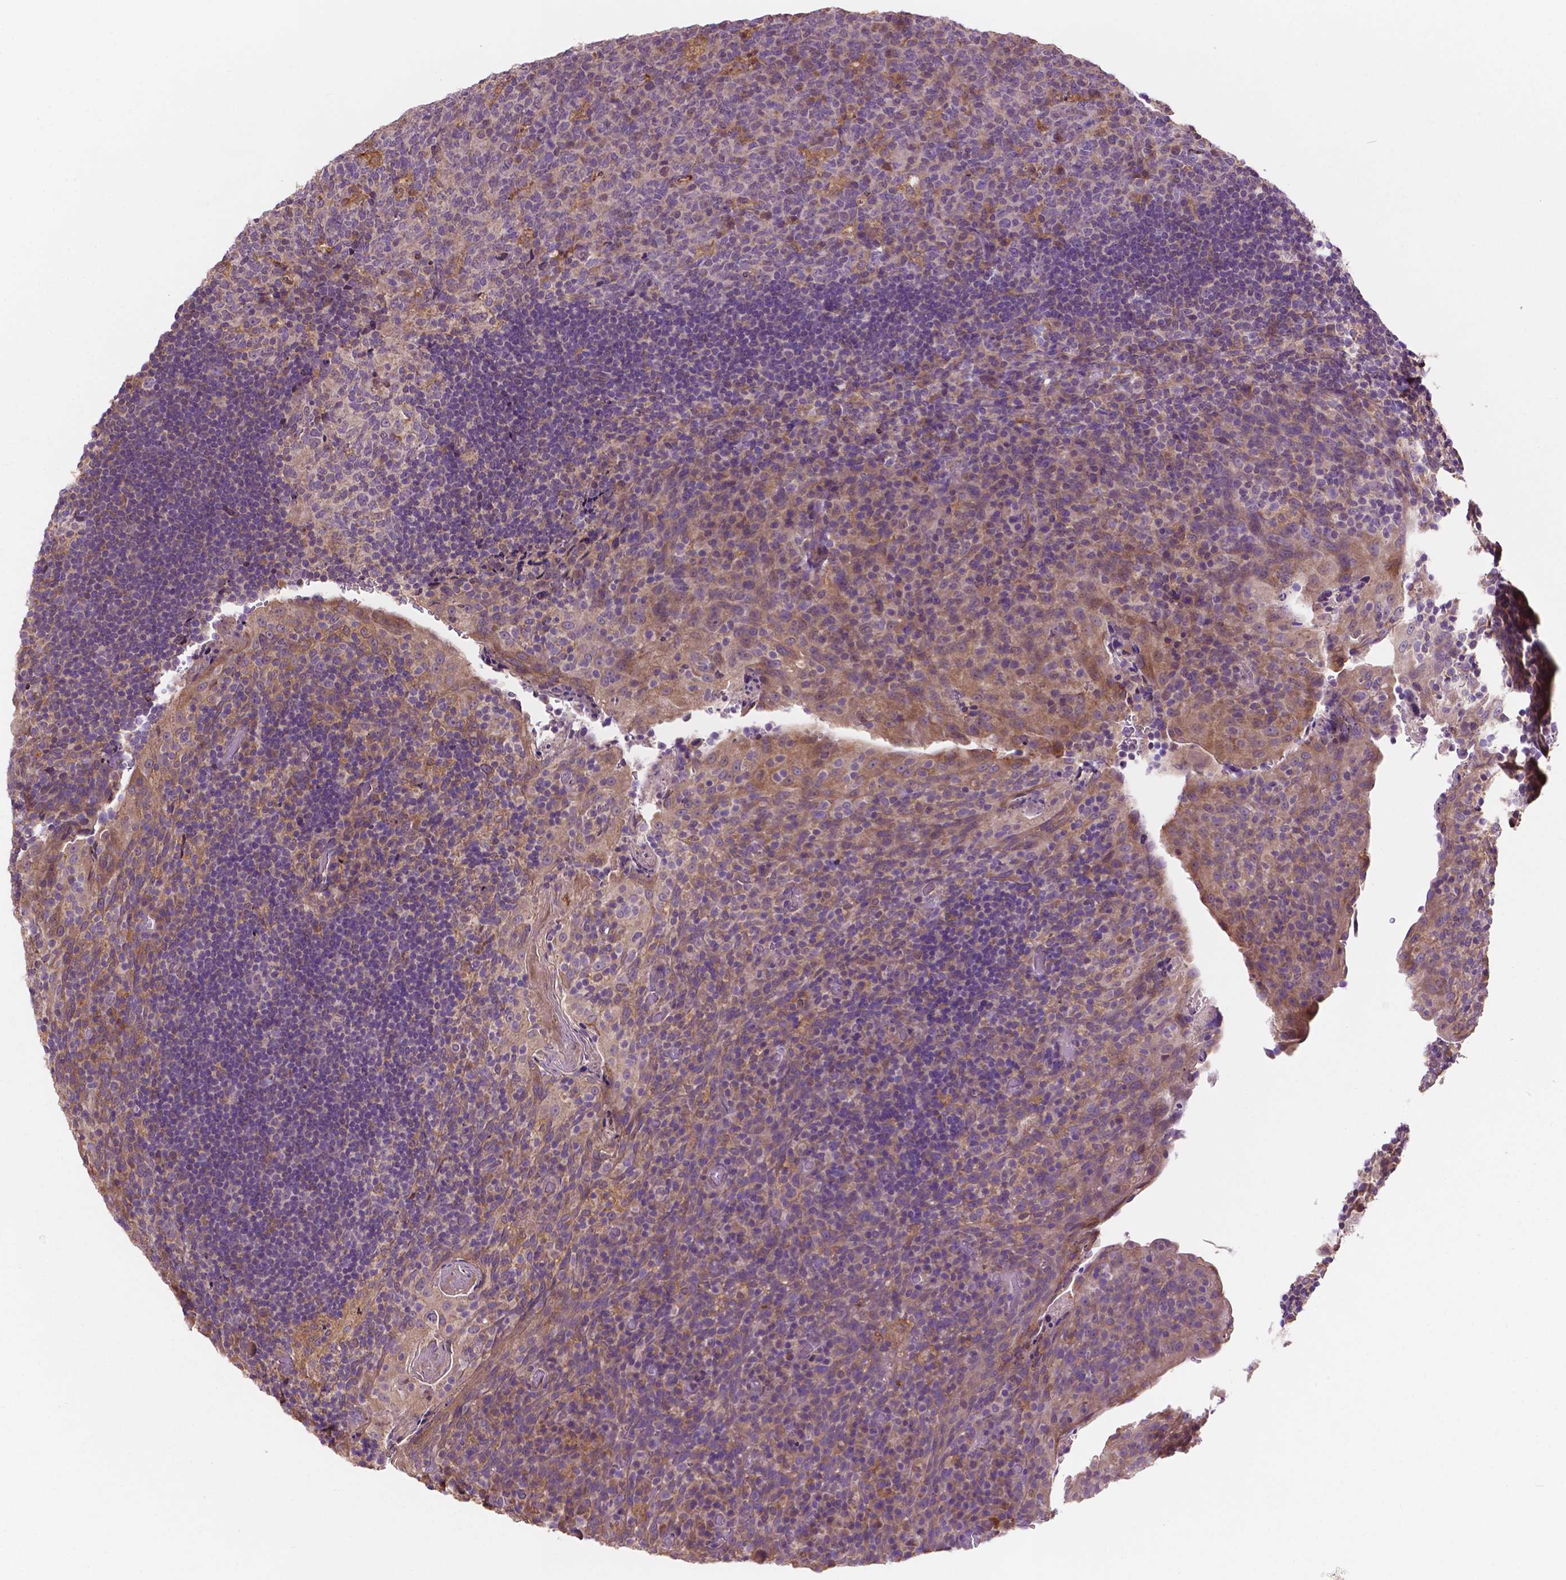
{"staining": {"intensity": "moderate", "quantity": "<25%", "location": "cytoplasmic/membranous"}, "tissue": "tonsil", "cell_type": "Germinal center cells", "image_type": "normal", "snomed": [{"axis": "morphology", "description": "Normal tissue, NOS"}, {"axis": "topography", "description": "Tonsil"}], "caption": "The immunohistochemical stain highlights moderate cytoplasmic/membranous positivity in germinal center cells of unremarkable tonsil. The staining is performed using DAB (3,3'-diaminobenzidine) brown chromogen to label protein expression. The nuclei are counter-stained blue using hematoxylin.", "gene": "GJA9", "patient": {"sex": "male", "age": 17}}